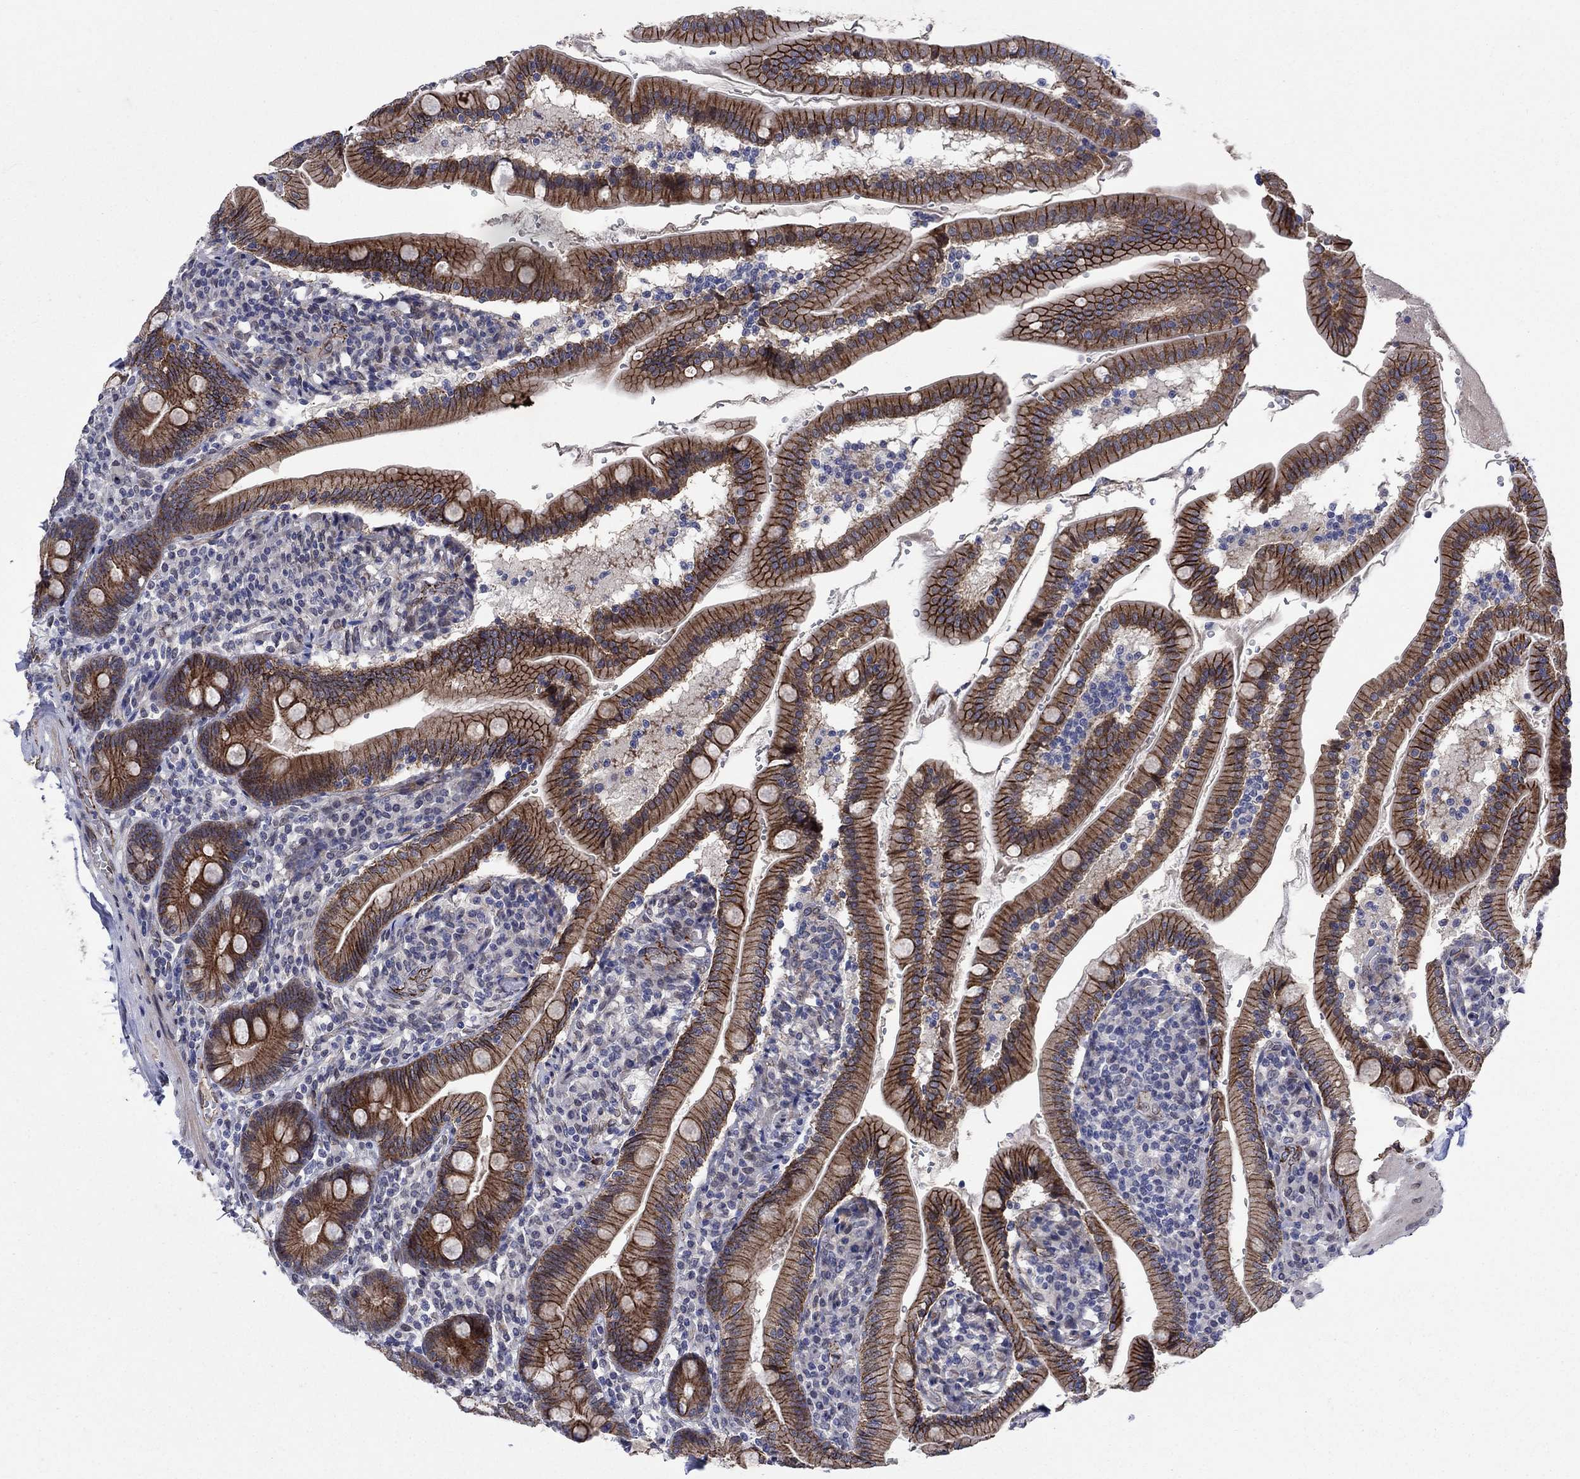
{"staining": {"intensity": "strong", "quantity": ">75%", "location": "cytoplasmic/membranous"}, "tissue": "duodenum", "cell_type": "Glandular cells", "image_type": "normal", "snomed": [{"axis": "morphology", "description": "Normal tissue, NOS"}, {"axis": "topography", "description": "Duodenum"}], "caption": "Protein expression analysis of benign human duodenum reveals strong cytoplasmic/membranous staining in approximately >75% of glandular cells.", "gene": "EMC9", "patient": {"sex": "female", "age": 67}}